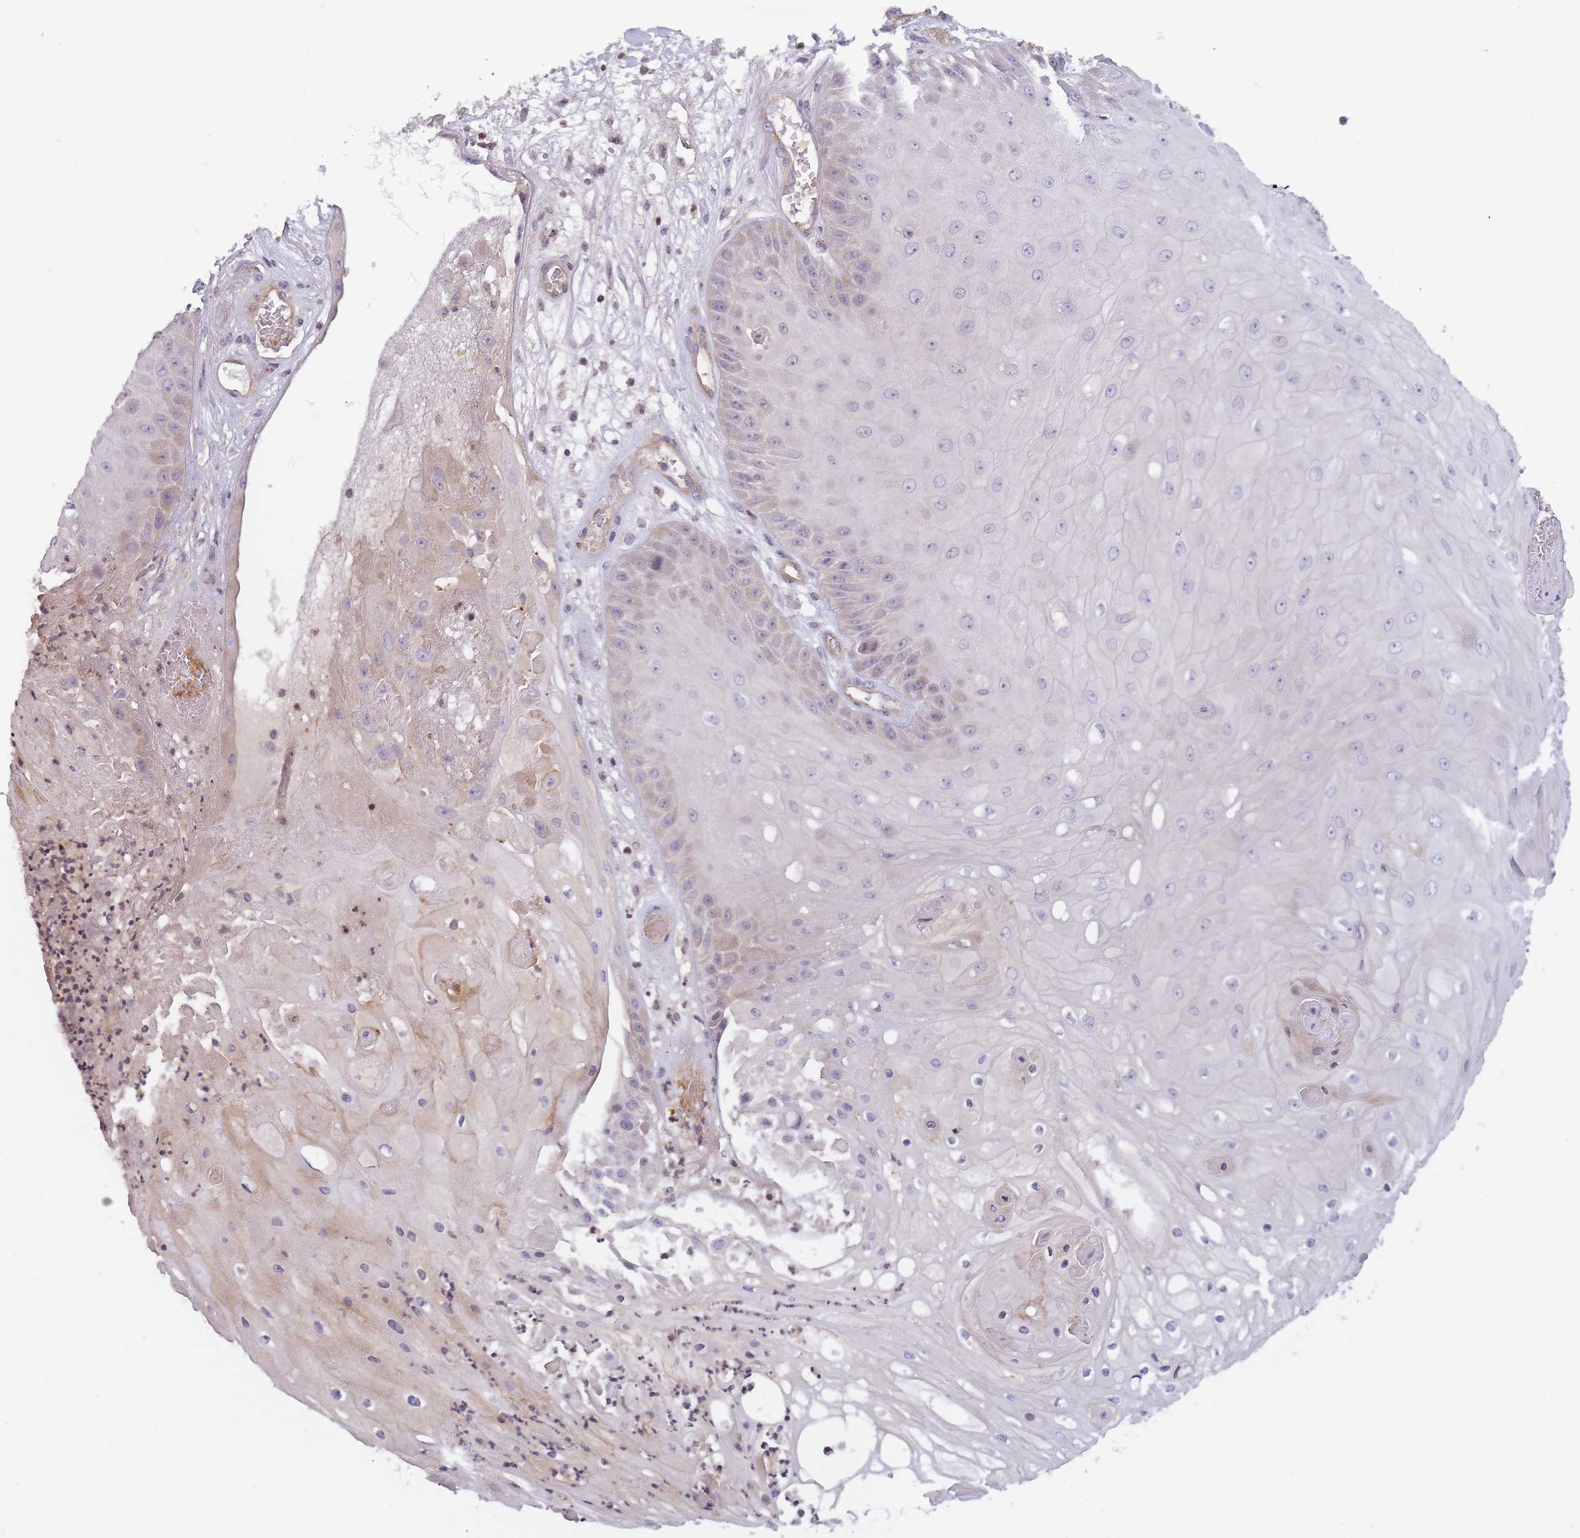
{"staining": {"intensity": "negative", "quantity": "none", "location": "none"}, "tissue": "skin cancer", "cell_type": "Tumor cells", "image_type": "cancer", "snomed": [{"axis": "morphology", "description": "Squamous cell carcinoma, NOS"}, {"axis": "topography", "description": "Skin"}], "caption": "Histopathology image shows no significant protein staining in tumor cells of squamous cell carcinoma (skin).", "gene": "SLC35F5", "patient": {"sex": "male", "age": 70}}